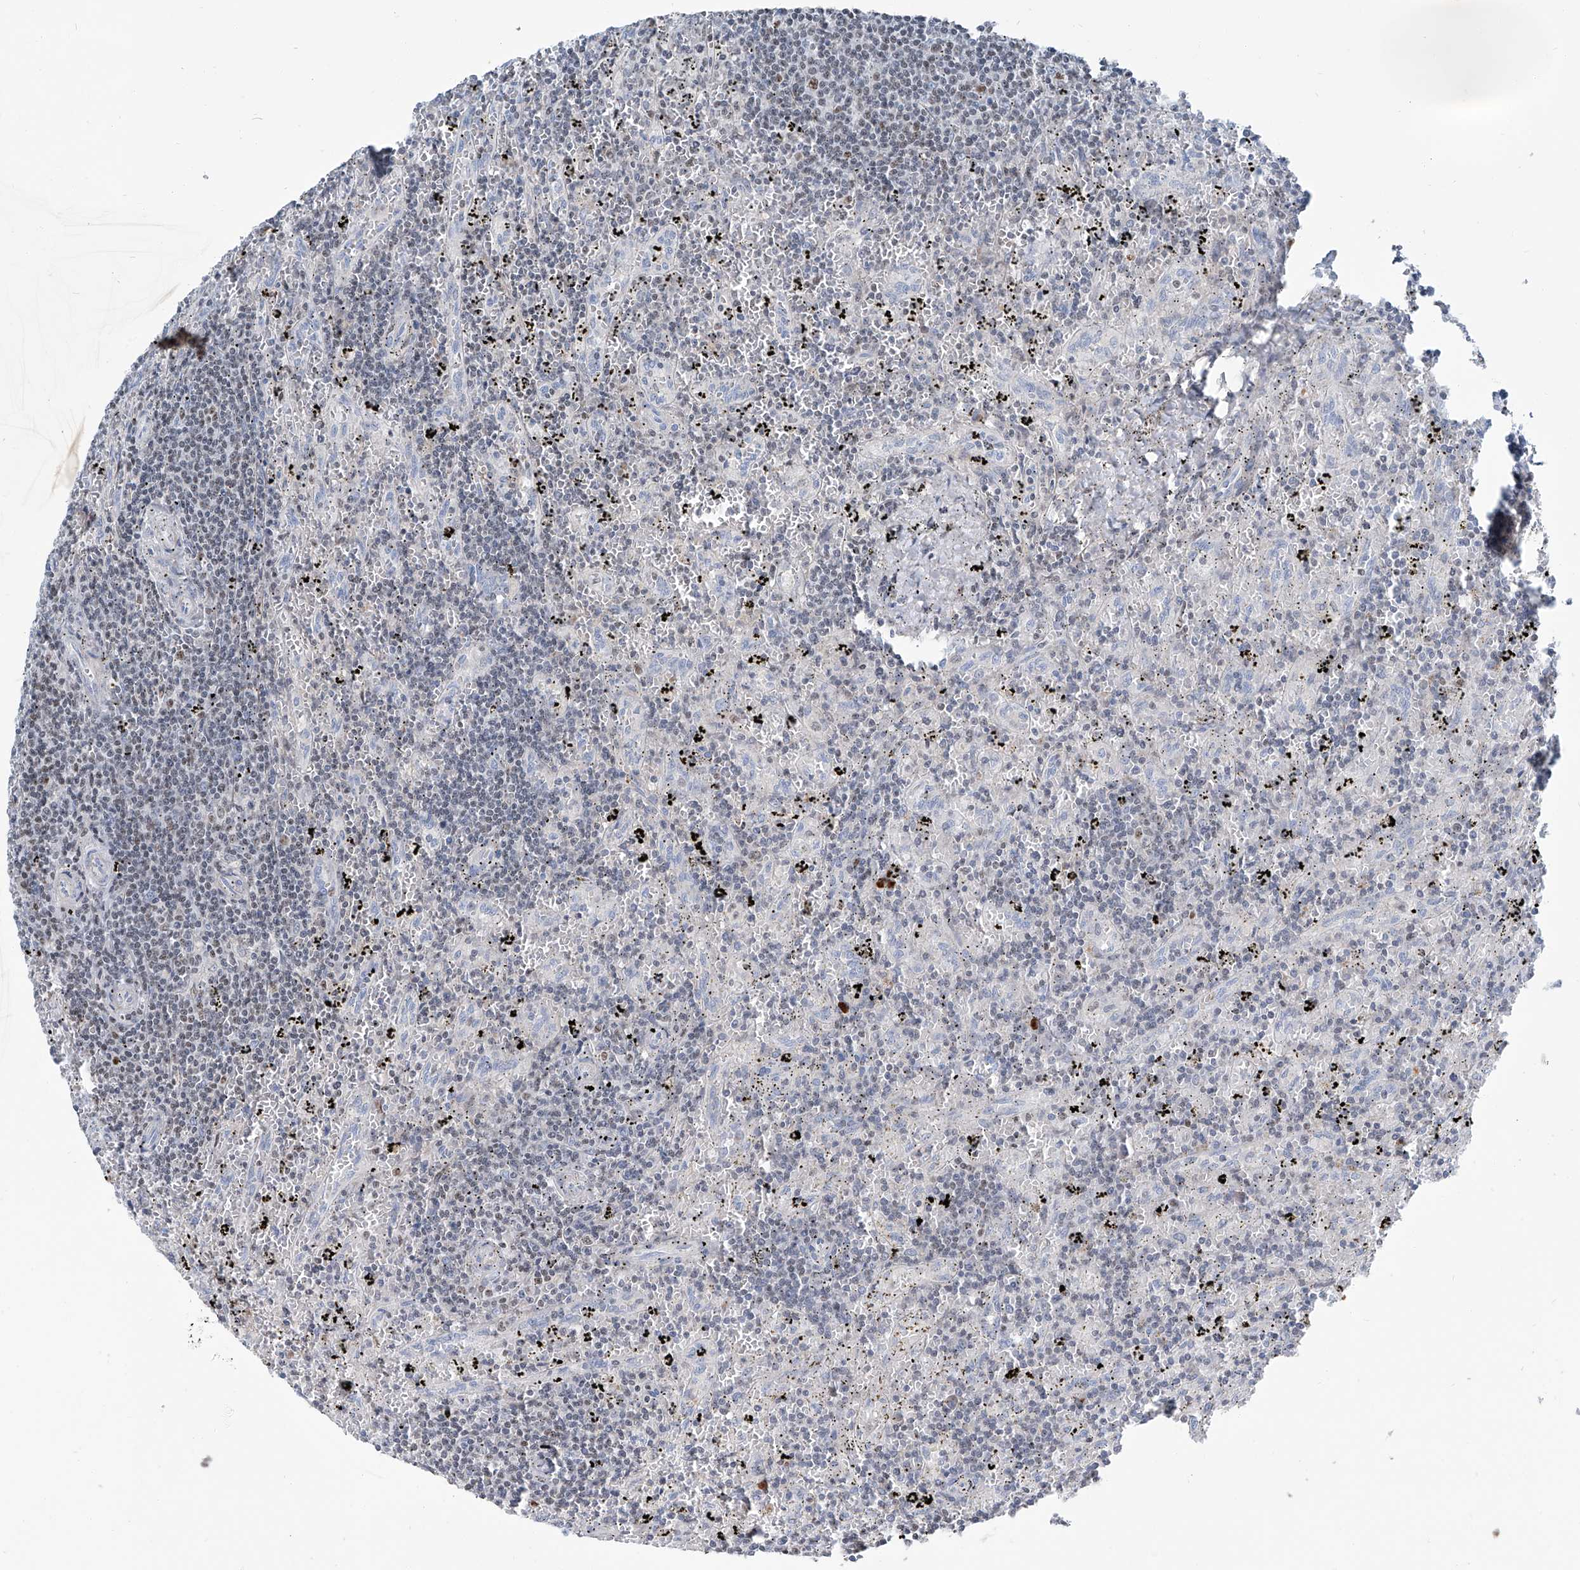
{"staining": {"intensity": "negative", "quantity": "none", "location": "none"}, "tissue": "lymphoma", "cell_type": "Tumor cells", "image_type": "cancer", "snomed": [{"axis": "morphology", "description": "Malignant lymphoma, non-Hodgkin's type, Low grade"}, {"axis": "topography", "description": "Spleen"}], "caption": "DAB (3,3'-diaminobenzidine) immunohistochemical staining of lymphoma reveals no significant positivity in tumor cells.", "gene": "HOXA3", "patient": {"sex": "male", "age": 76}}